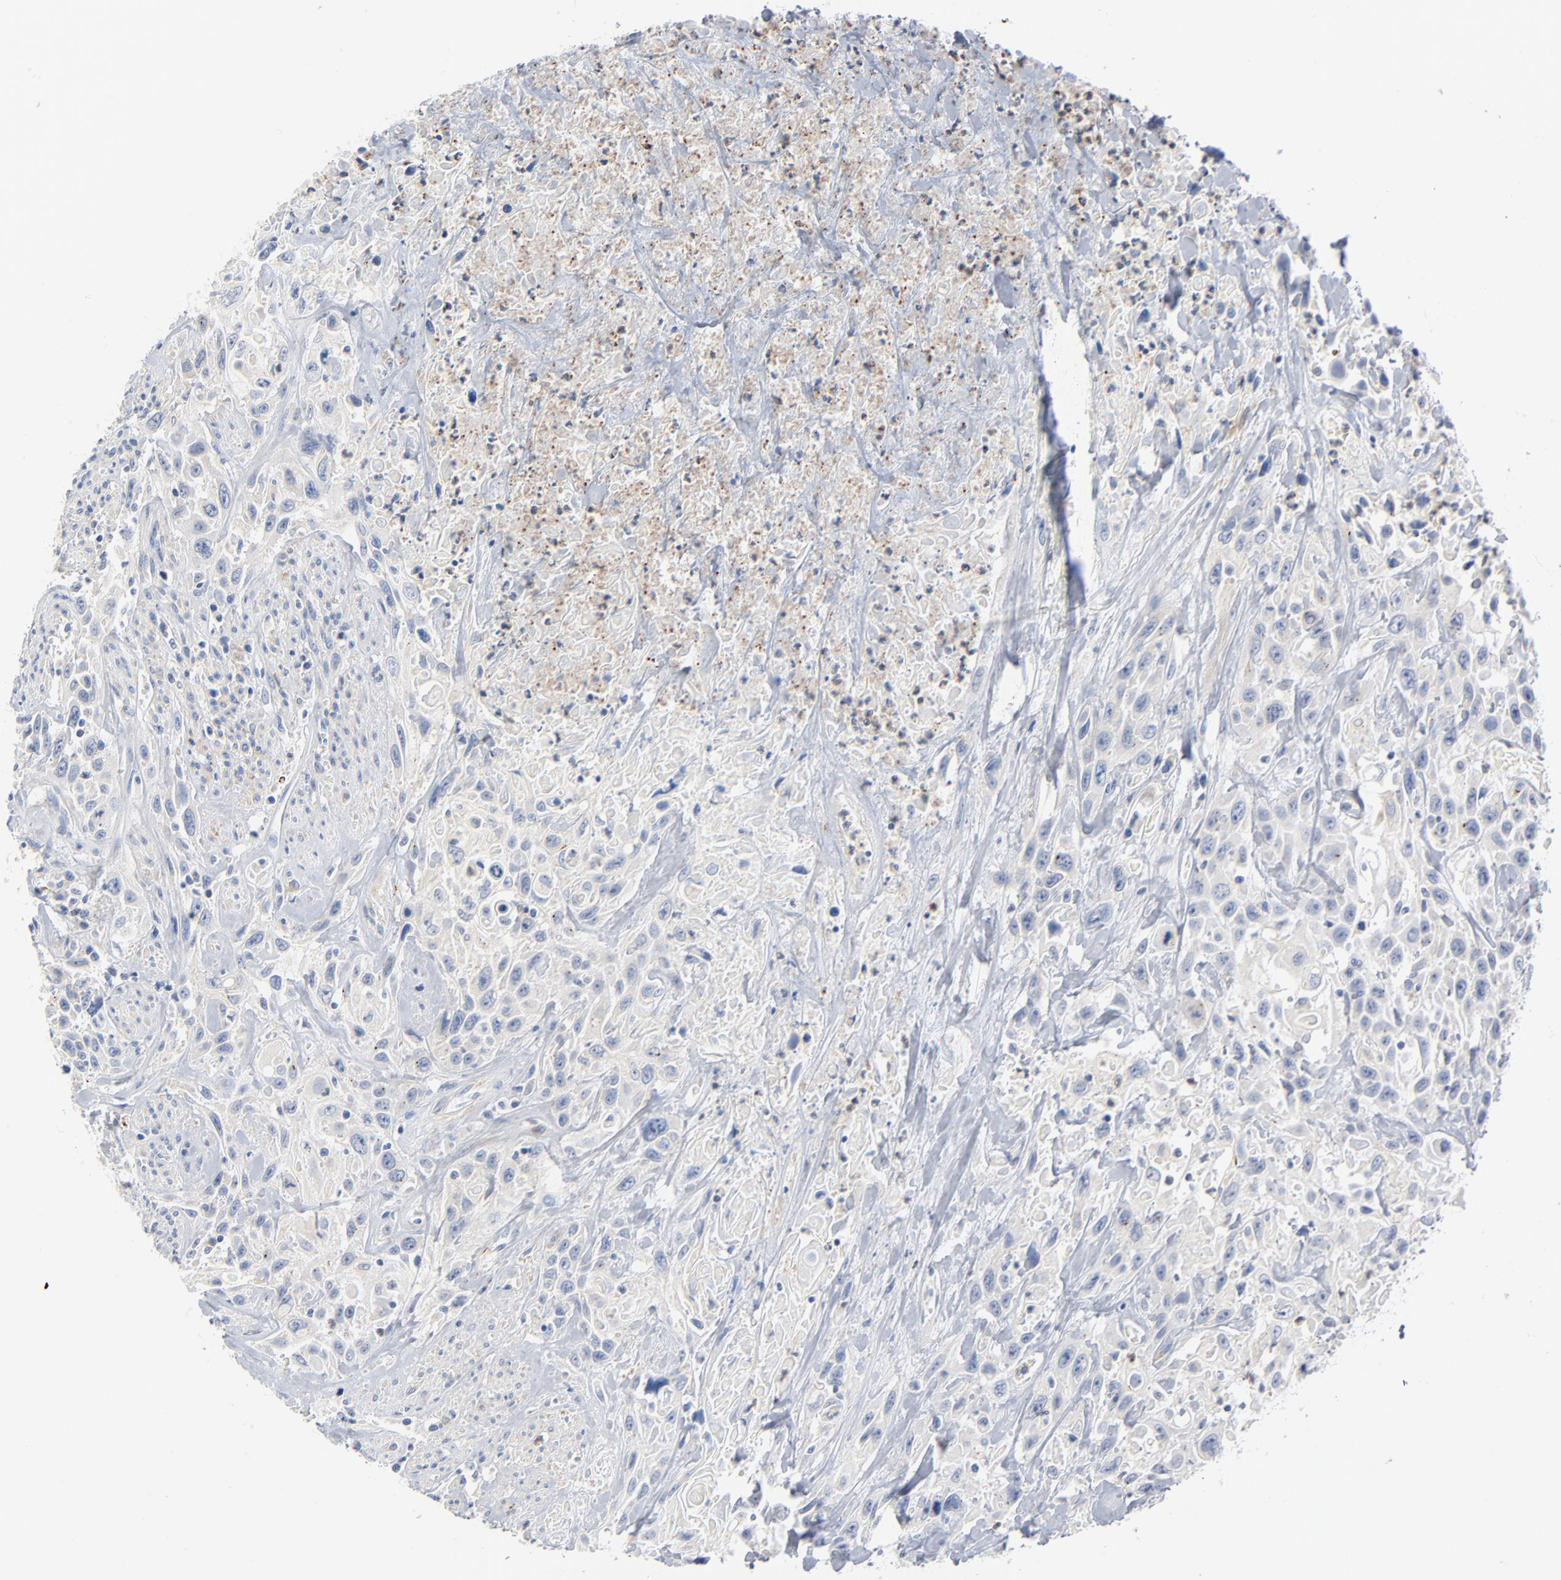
{"staining": {"intensity": "negative", "quantity": "none", "location": "none"}, "tissue": "urothelial cancer", "cell_type": "Tumor cells", "image_type": "cancer", "snomed": [{"axis": "morphology", "description": "Urothelial carcinoma, High grade"}, {"axis": "topography", "description": "Urinary bladder"}], "caption": "A histopathology image of urothelial cancer stained for a protein shows no brown staining in tumor cells.", "gene": "IFT43", "patient": {"sex": "female", "age": 84}}